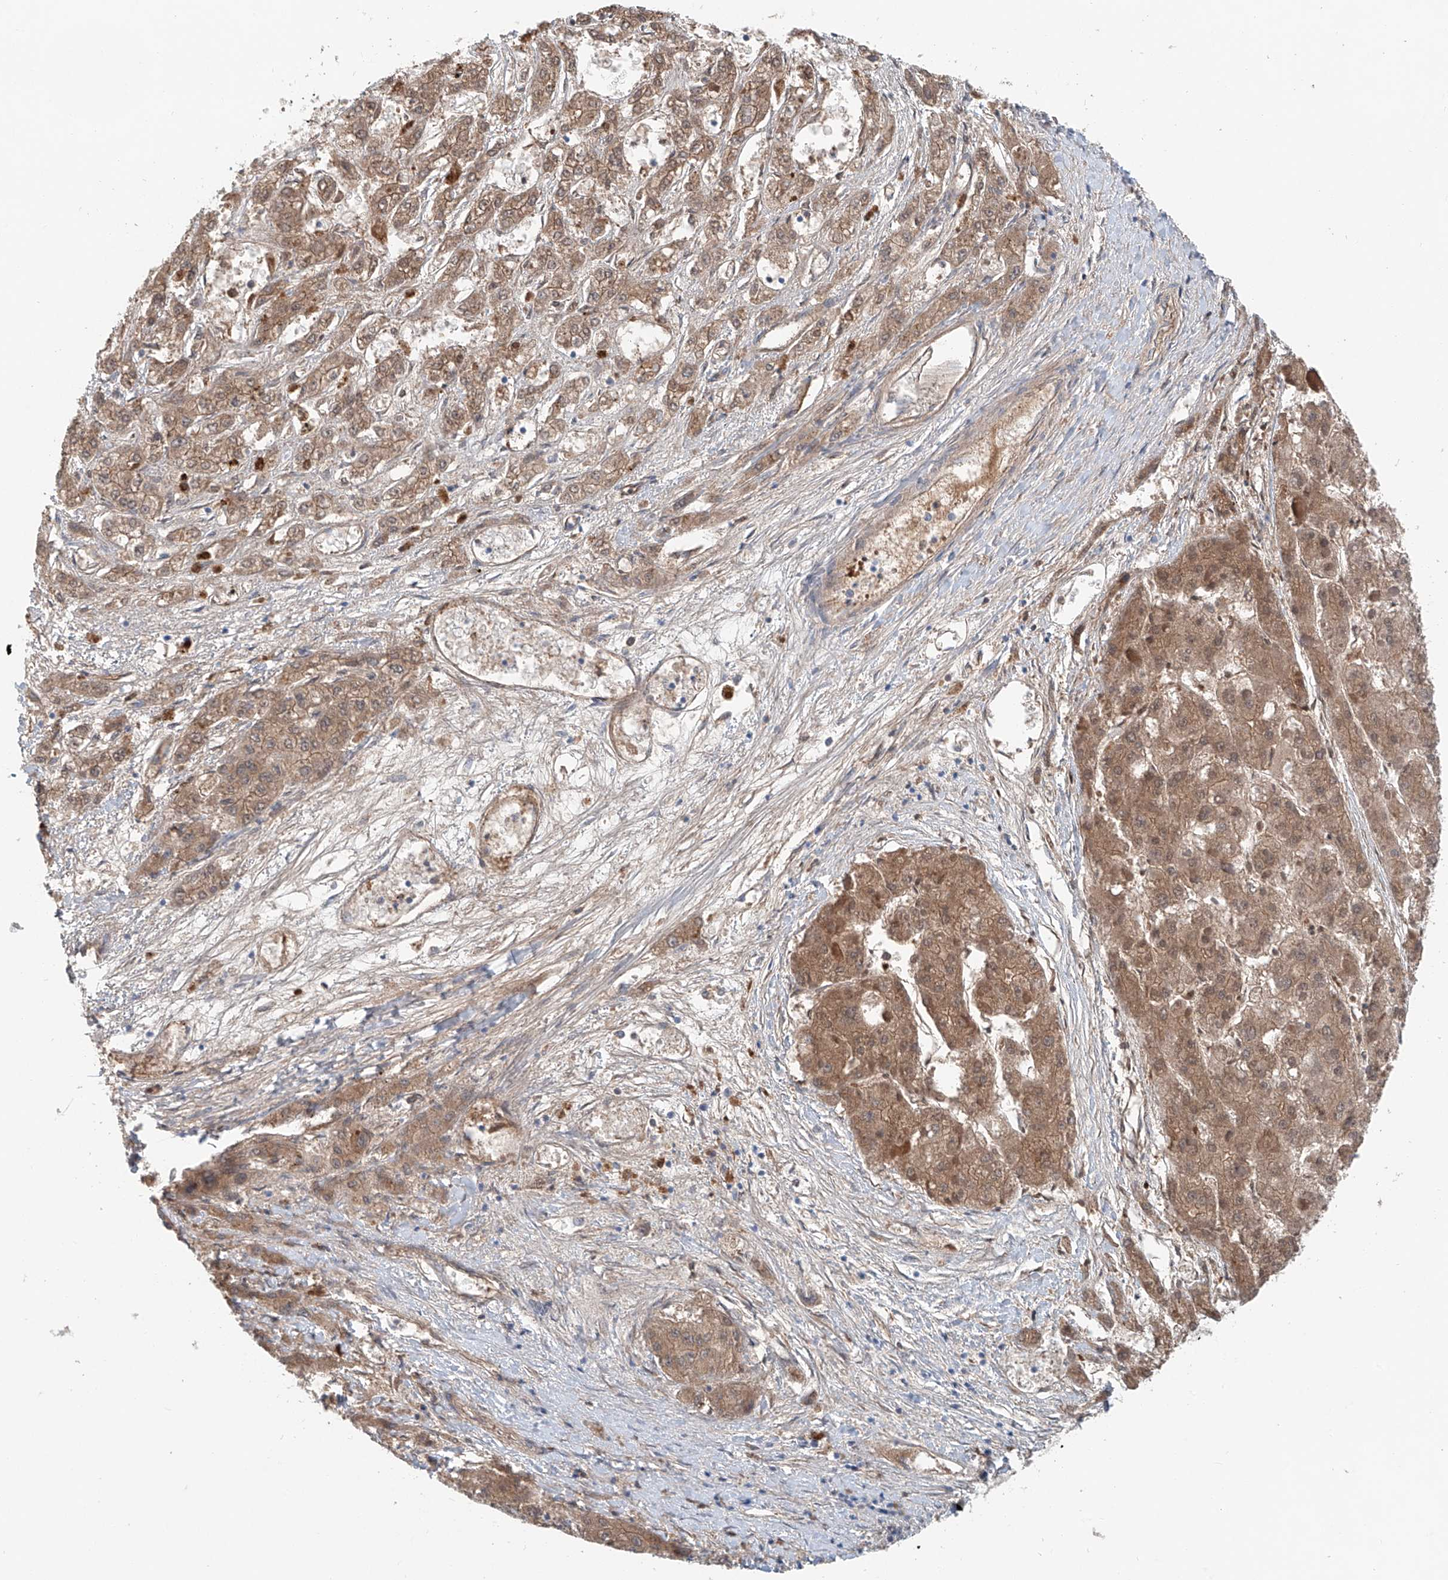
{"staining": {"intensity": "moderate", "quantity": ">75%", "location": "cytoplasmic/membranous"}, "tissue": "liver cancer", "cell_type": "Tumor cells", "image_type": "cancer", "snomed": [{"axis": "morphology", "description": "Carcinoma, Hepatocellular, NOS"}, {"axis": "topography", "description": "Liver"}], "caption": "This is an image of IHC staining of hepatocellular carcinoma (liver), which shows moderate positivity in the cytoplasmic/membranous of tumor cells.", "gene": "FRYL", "patient": {"sex": "female", "age": 73}}